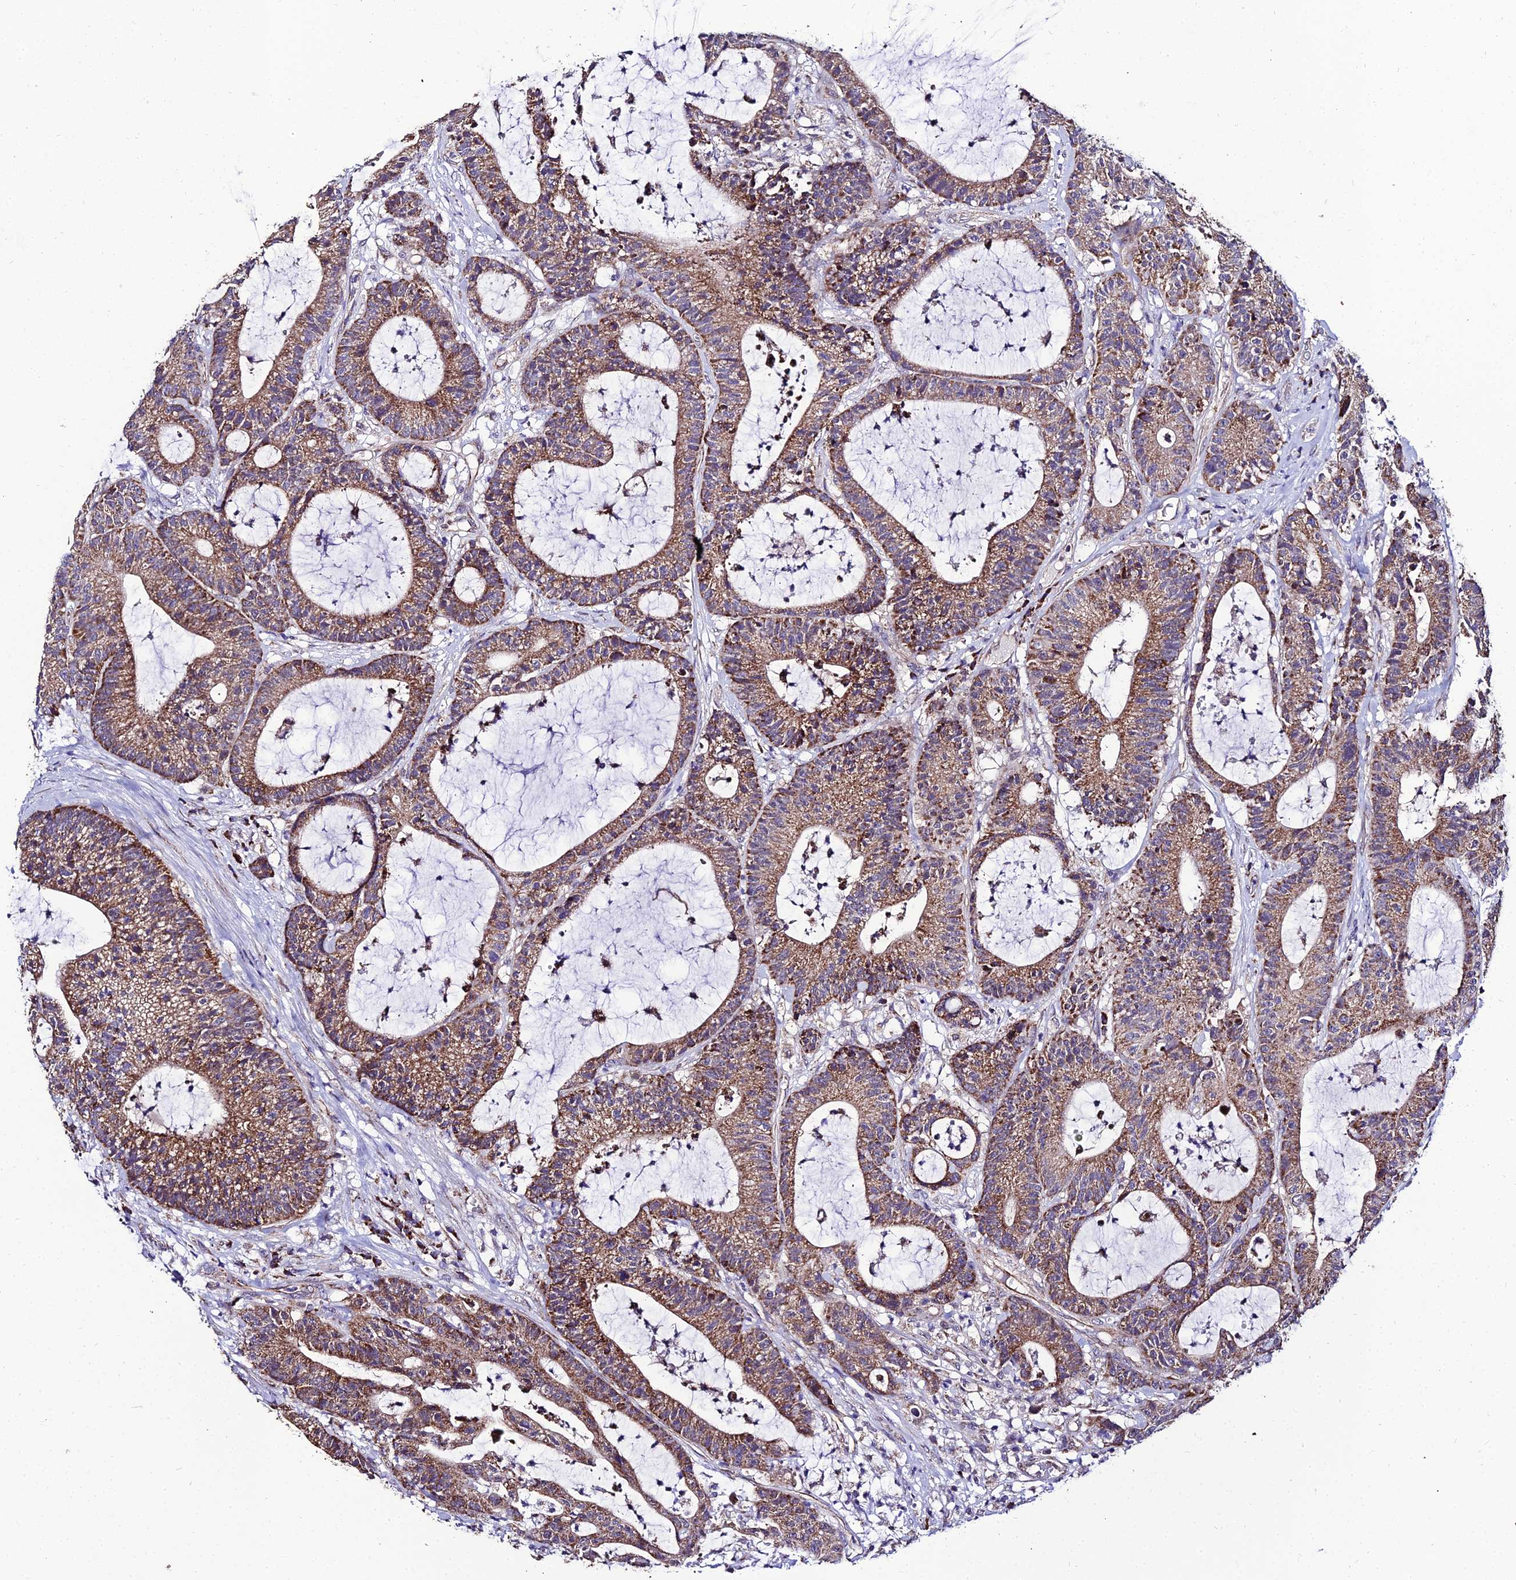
{"staining": {"intensity": "moderate", "quantity": ">75%", "location": "cytoplasmic/membranous"}, "tissue": "colorectal cancer", "cell_type": "Tumor cells", "image_type": "cancer", "snomed": [{"axis": "morphology", "description": "Adenocarcinoma, NOS"}, {"axis": "topography", "description": "Colon"}], "caption": "DAB immunohistochemical staining of human adenocarcinoma (colorectal) reveals moderate cytoplasmic/membranous protein expression in approximately >75% of tumor cells. (IHC, brightfield microscopy, high magnification).", "gene": "PSMD2", "patient": {"sex": "female", "age": 84}}